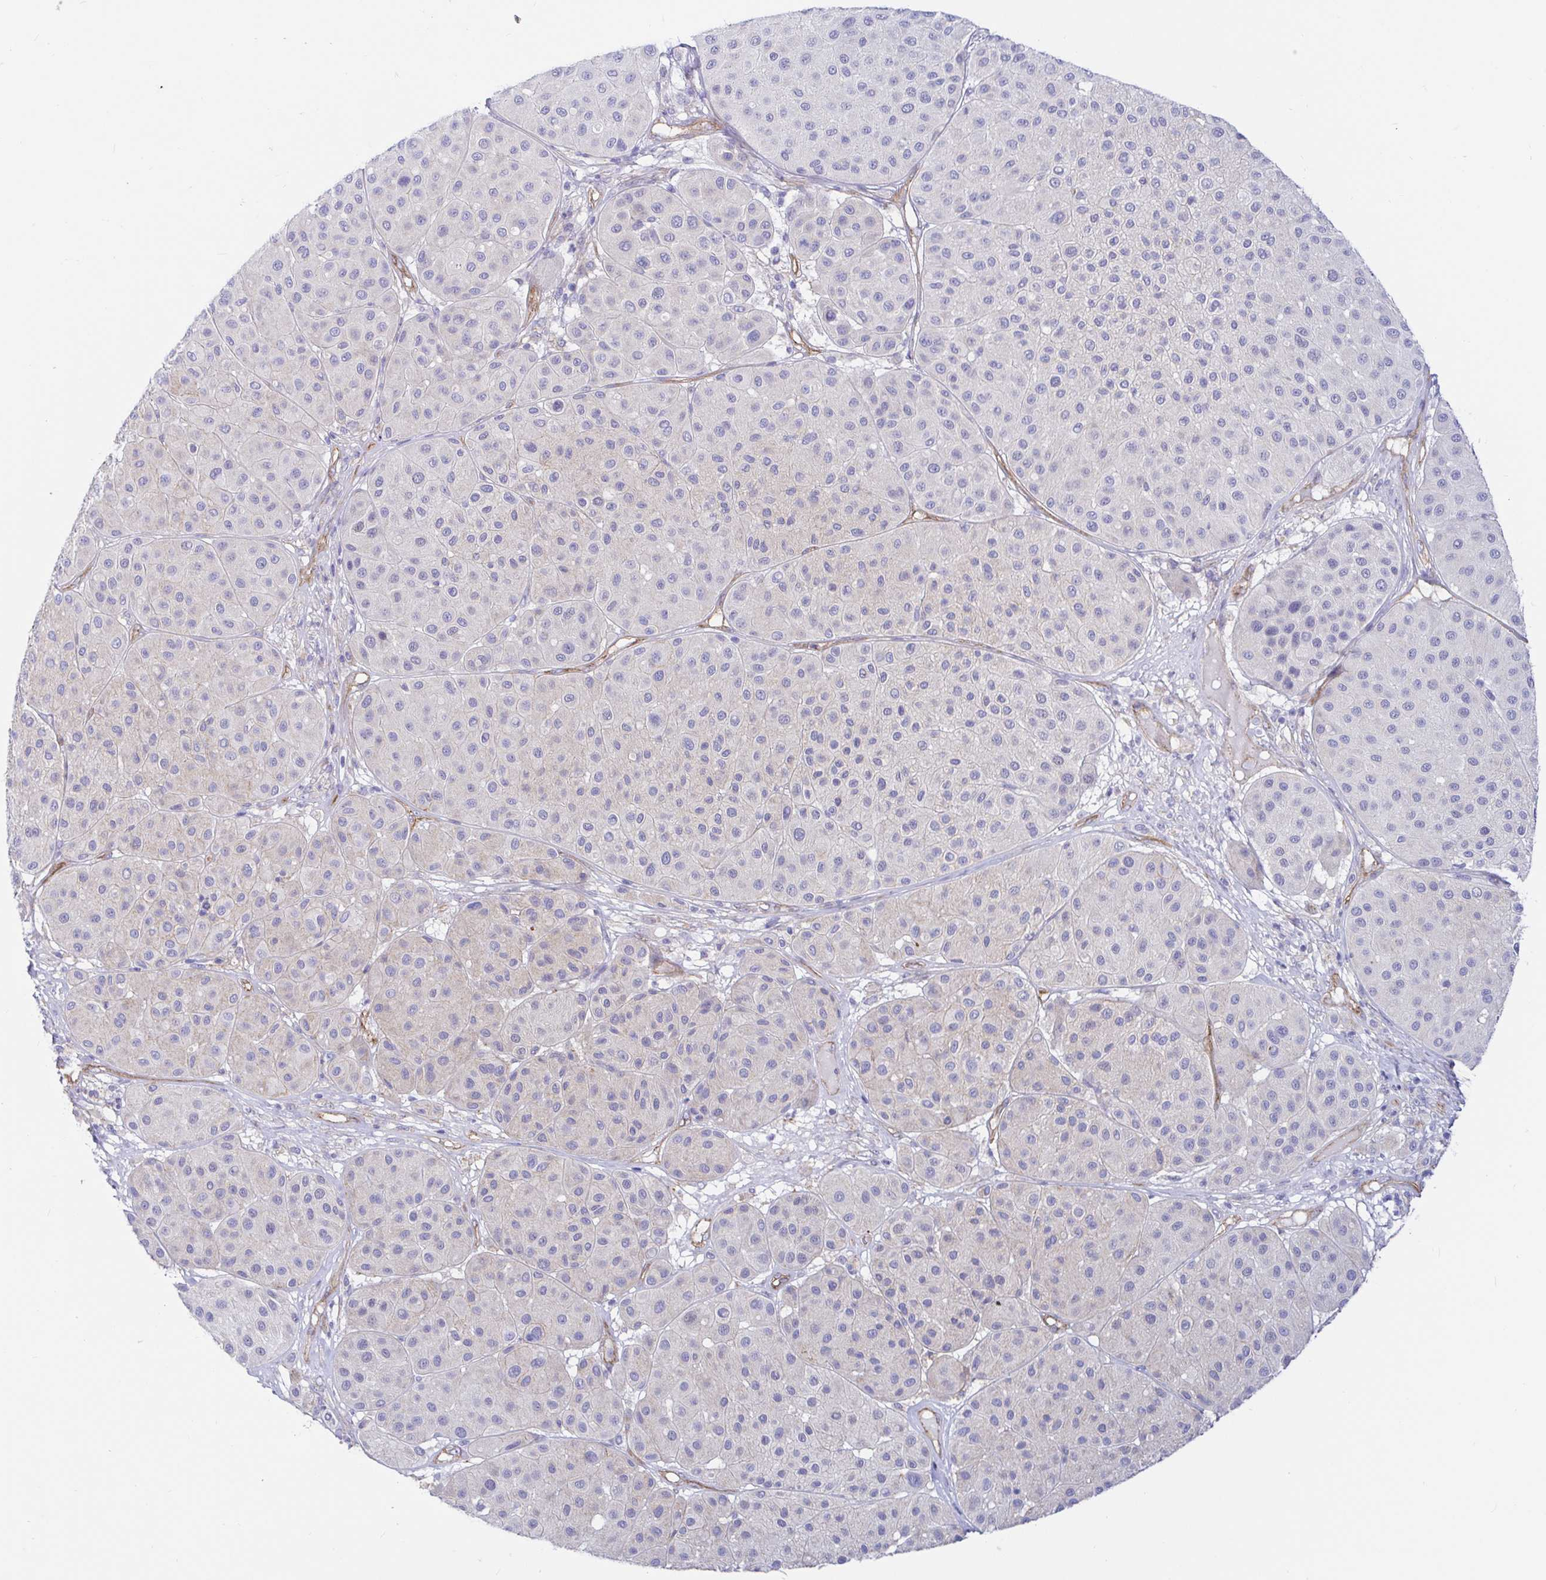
{"staining": {"intensity": "negative", "quantity": "none", "location": "none"}, "tissue": "melanoma", "cell_type": "Tumor cells", "image_type": "cancer", "snomed": [{"axis": "morphology", "description": "Malignant melanoma, Metastatic site"}, {"axis": "topography", "description": "Smooth muscle"}], "caption": "Immunohistochemistry (IHC) photomicrograph of neoplastic tissue: melanoma stained with DAB reveals no significant protein staining in tumor cells.", "gene": "ARL4D", "patient": {"sex": "male", "age": 41}}